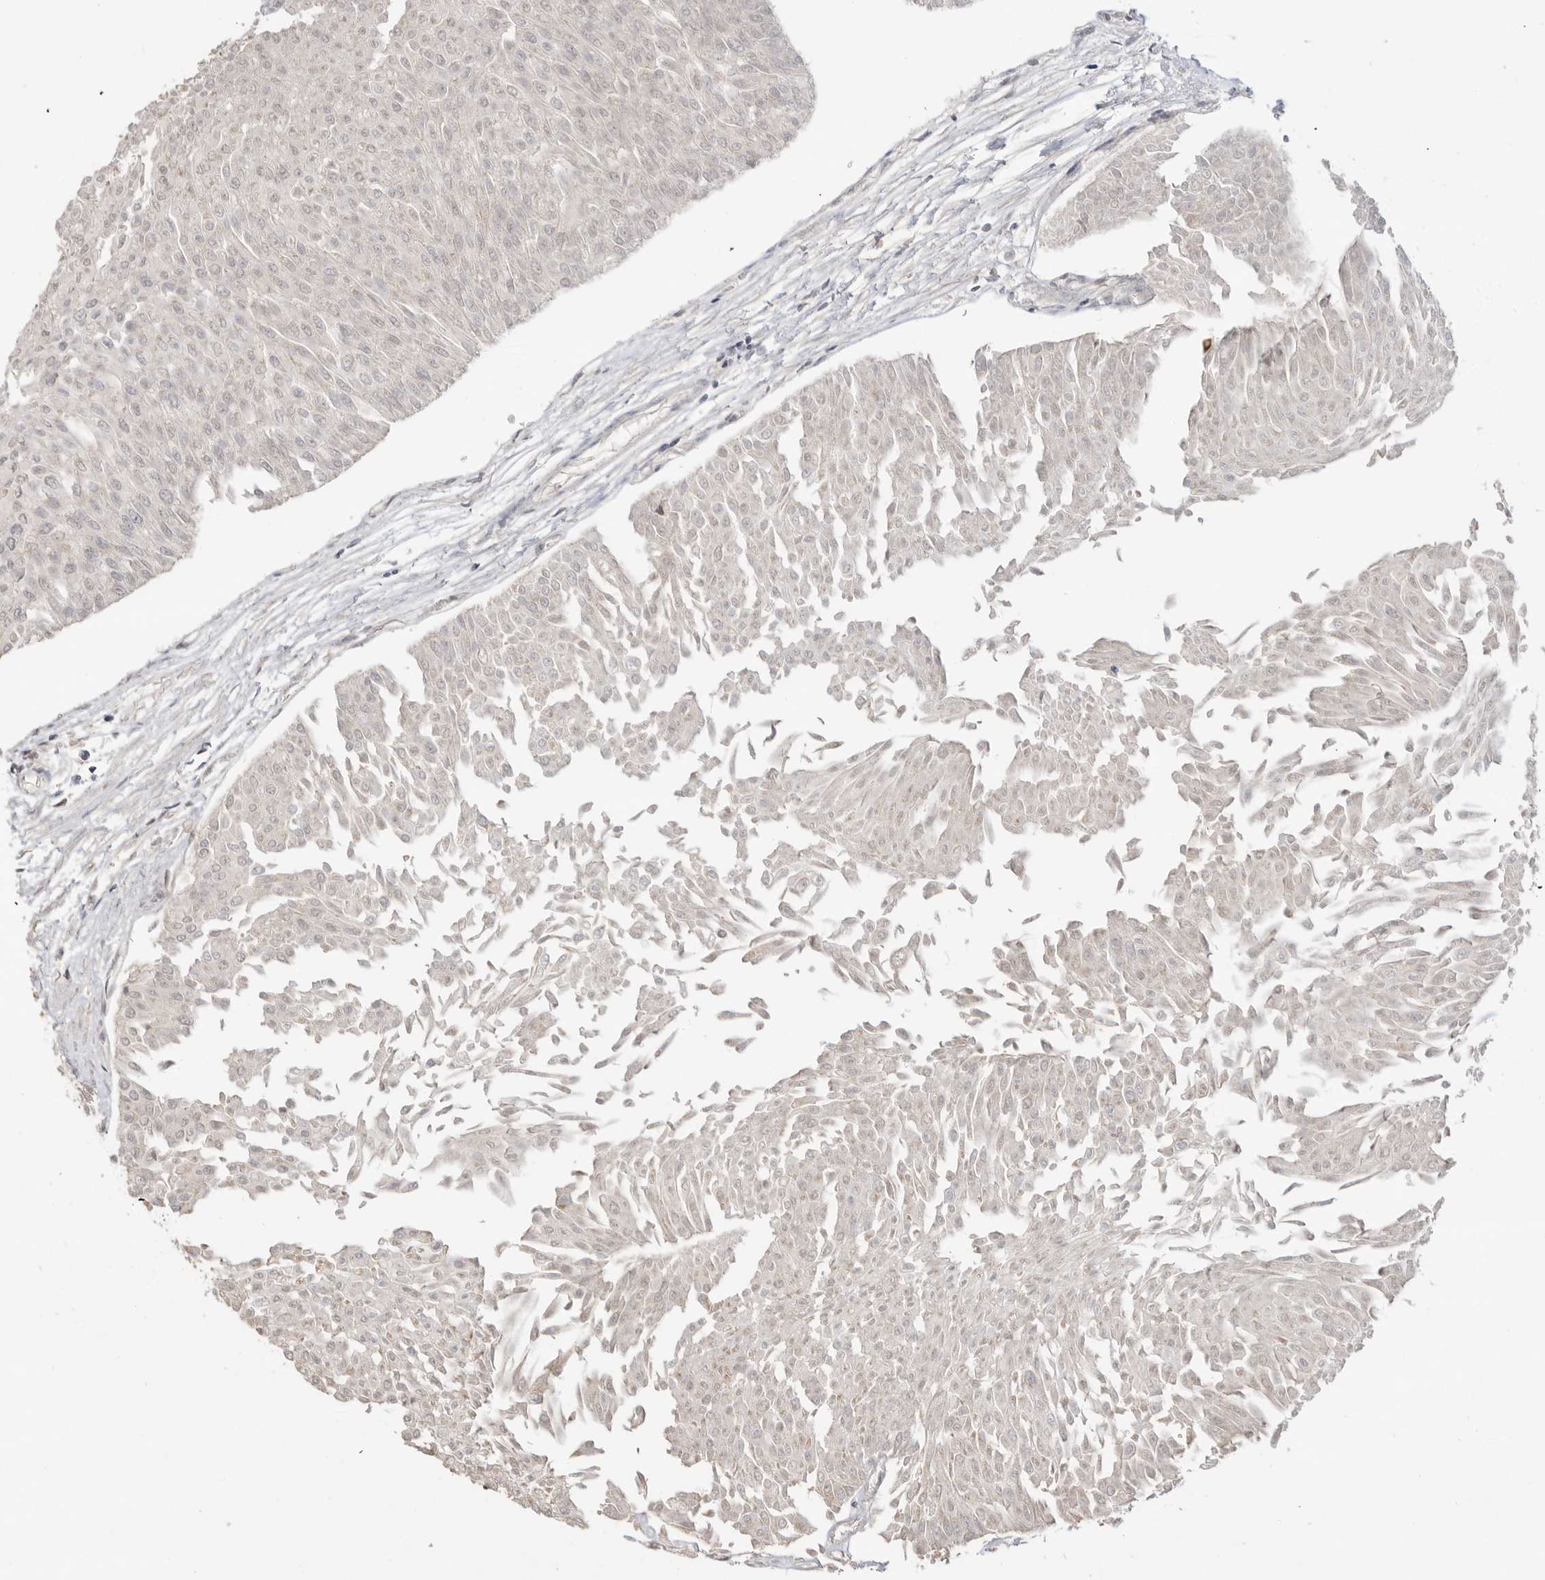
{"staining": {"intensity": "negative", "quantity": "none", "location": "none"}, "tissue": "urothelial cancer", "cell_type": "Tumor cells", "image_type": "cancer", "snomed": [{"axis": "morphology", "description": "Urothelial carcinoma, Low grade"}, {"axis": "topography", "description": "Urinary bladder"}], "caption": "The IHC image has no significant expression in tumor cells of low-grade urothelial carcinoma tissue.", "gene": "ALKAL1", "patient": {"sex": "male", "age": 67}}